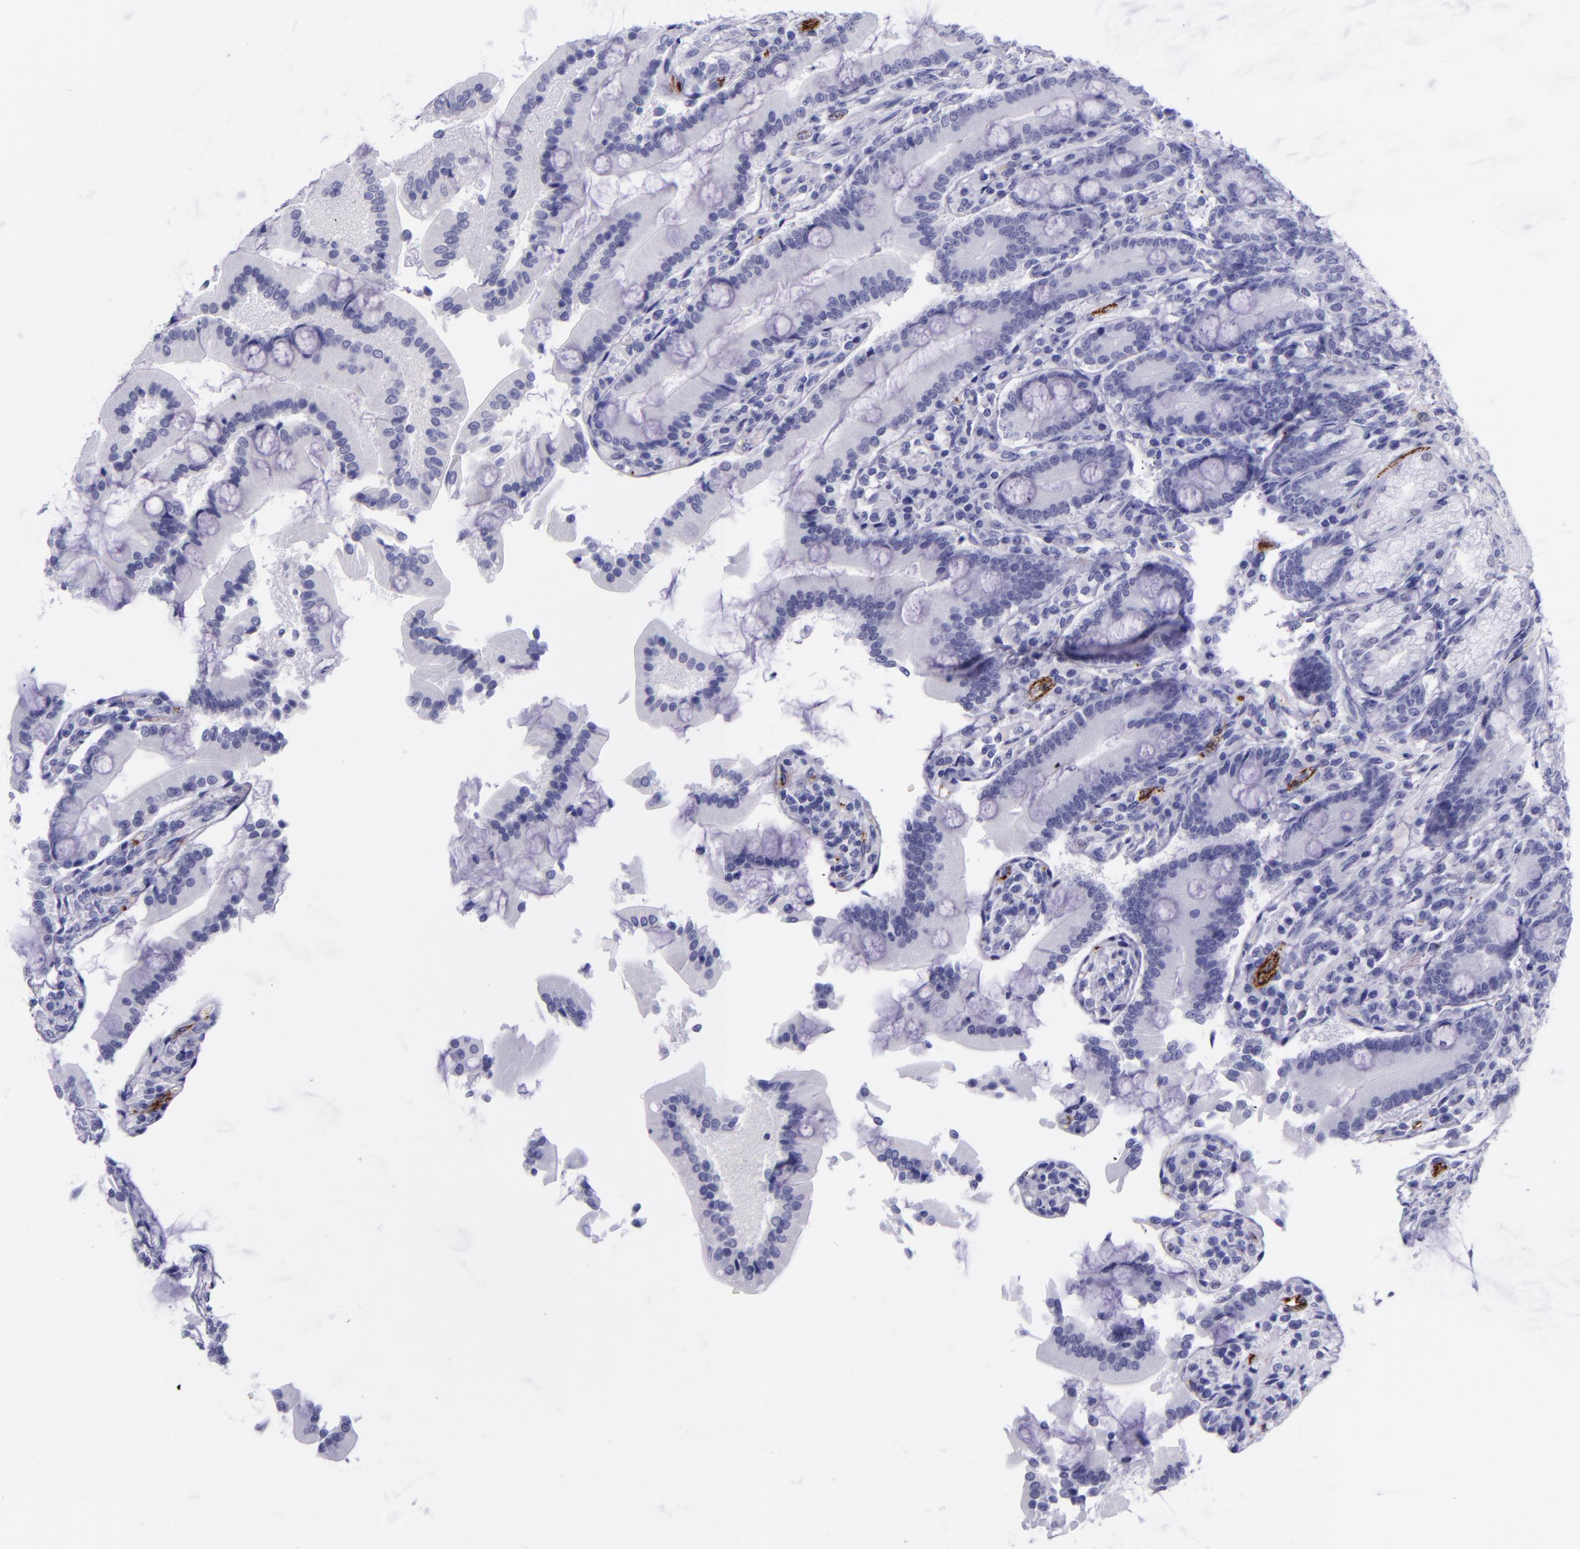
{"staining": {"intensity": "negative", "quantity": "none", "location": "none"}, "tissue": "duodenum", "cell_type": "Glandular cells", "image_type": "normal", "snomed": [{"axis": "morphology", "description": "Normal tissue, NOS"}, {"axis": "topography", "description": "Duodenum"}], "caption": "Protein analysis of benign duodenum demonstrates no significant staining in glandular cells. (DAB (3,3'-diaminobenzidine) immunohistochemistry (IHC) with hematoxylin counter stain).", "gene": "SELE", "patient": {"sex": "female", "age": 64}}